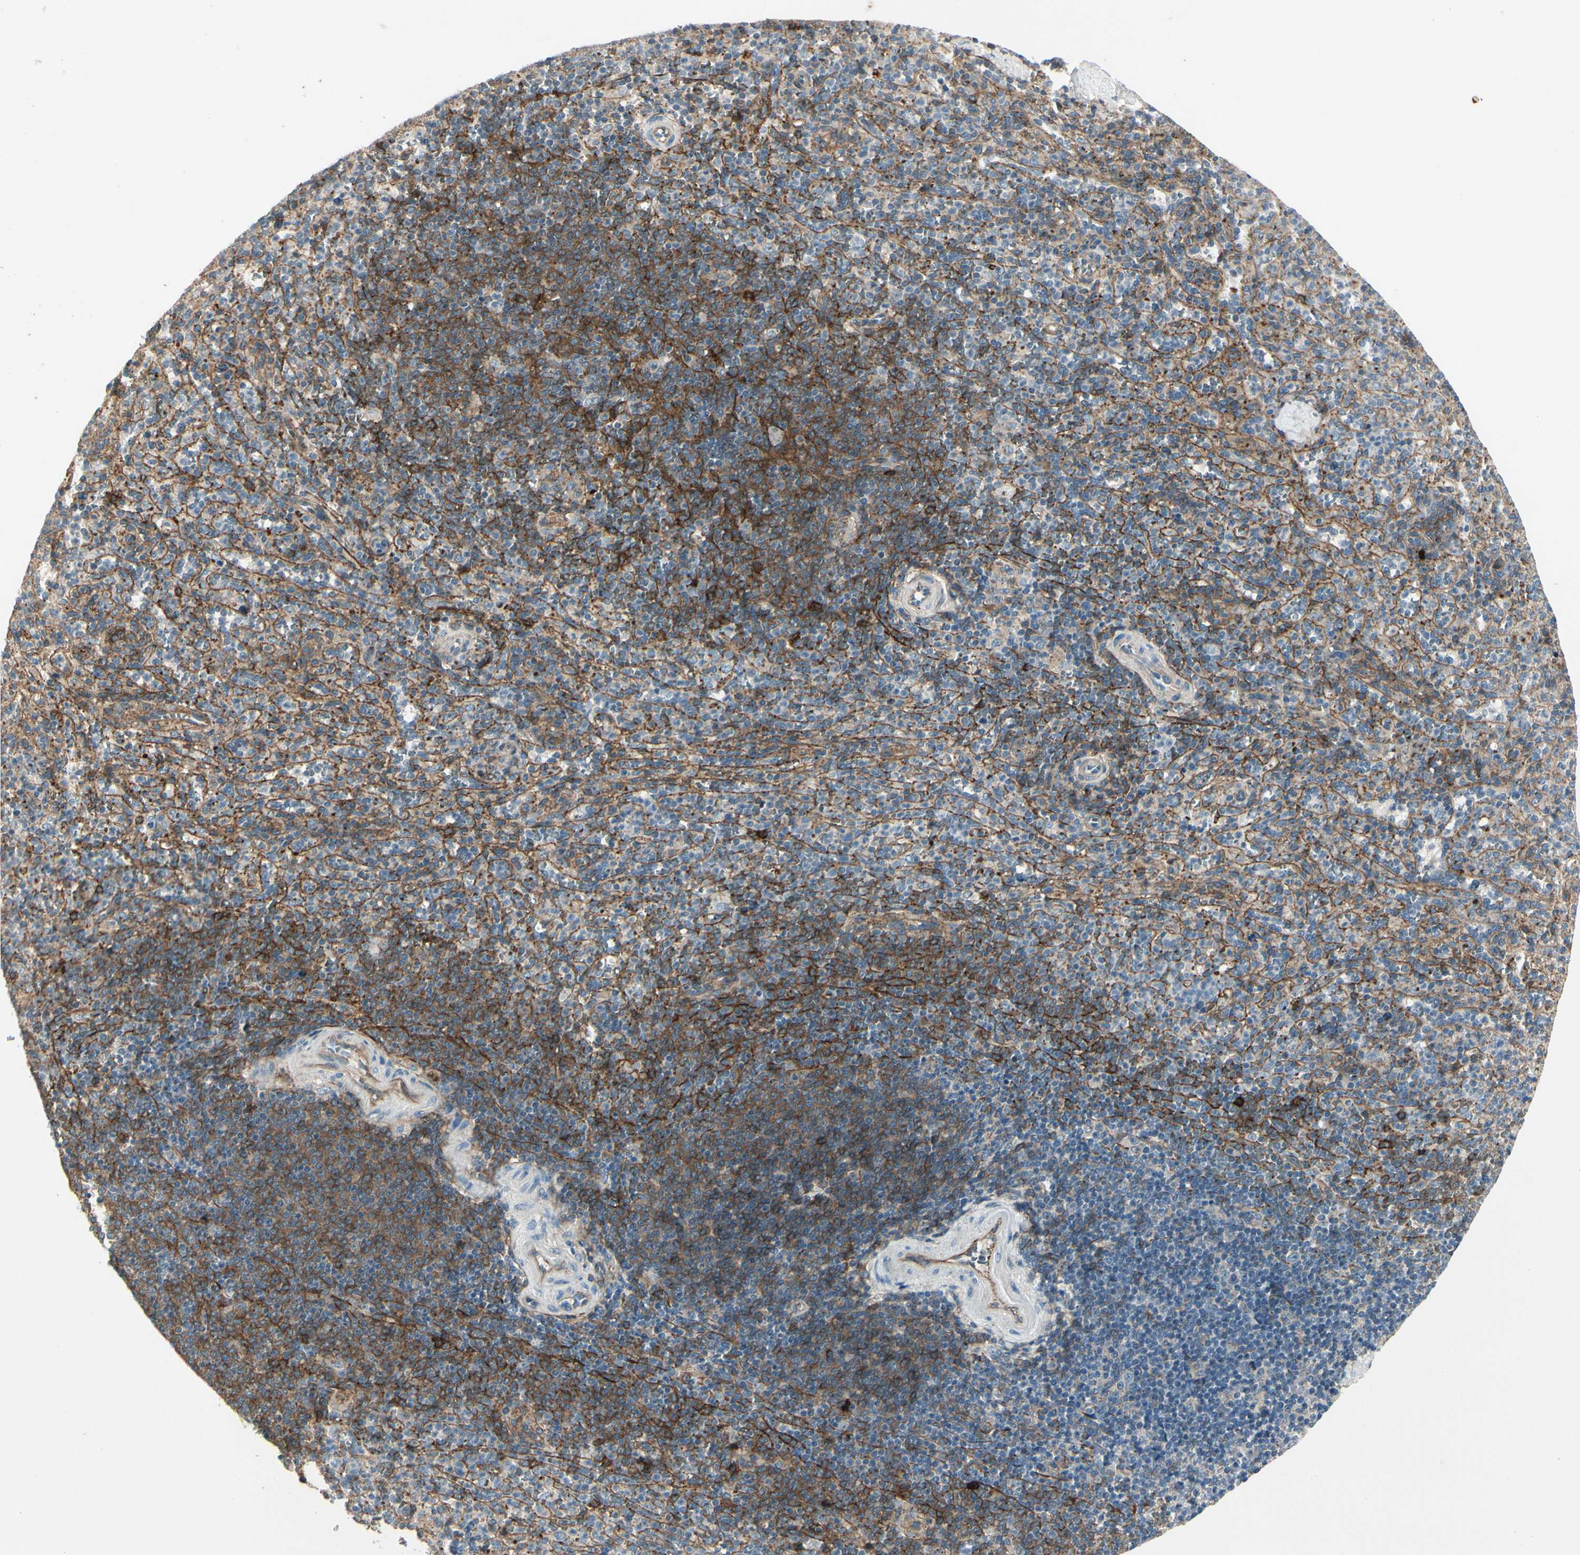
{"staining": {"intensity": "moderate", "quantity": "25%-75%", "location": "cytoplasmic/membranous"}, "tissue": "spleen", "cell_type": "Cells in red pulp", "image_type": "normal", "snomed": [{"axis": "morphology", "description": "Normal tissue, NOS"}, {"axis": "topography", "description": "Spleen"}], "caption": "Brown immunohistochemical staining in normal spleen exhibits moderate cytoplasmic/membranous staining in about 25%-75% of cells in red pulp. (brown staining indicates protein expression, while blue staining denotes nuclei).", "gene": "ABCA3", "patient": {"sex": "male", "age": 36}}